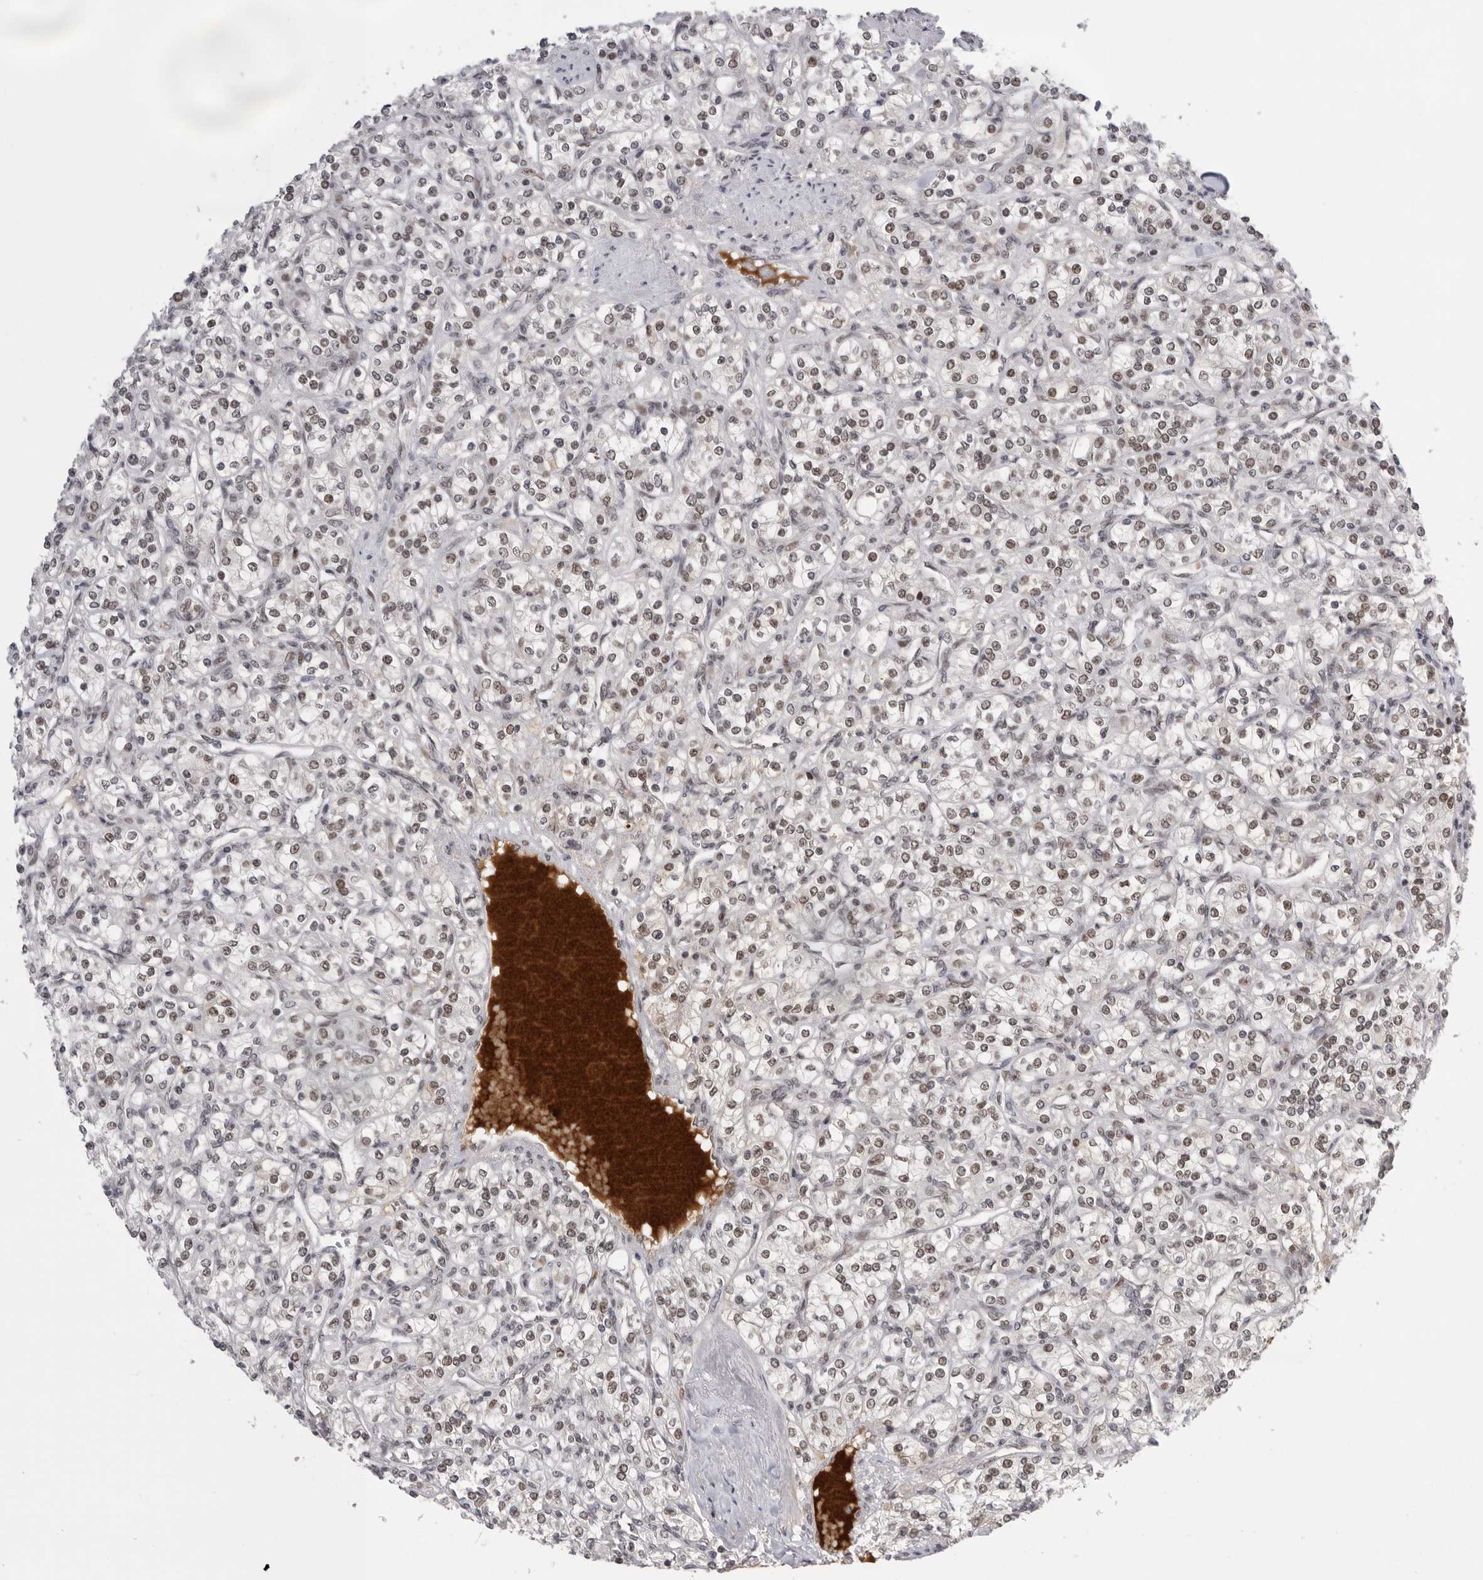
{"staining": {"intensity": "weak", "quantity": ">75%", "location": "nuclear"}, "tissue": "renal cancer", "cell_type": "Tumor cells", "image_type": "cancer", "snomed": [{"axis": "morphology", "description": "Adenocarcinoma, NOS"}, {"axis": "topography", "description": "Kidney"}], "caption": "A brown stain labels weak nuclear staining of a protein in renal adenocarcinoma tumor cells. Nuclei are stained in blue.", "gene": "POU5F1", "patient": {"sex": "male", "age": 77}}